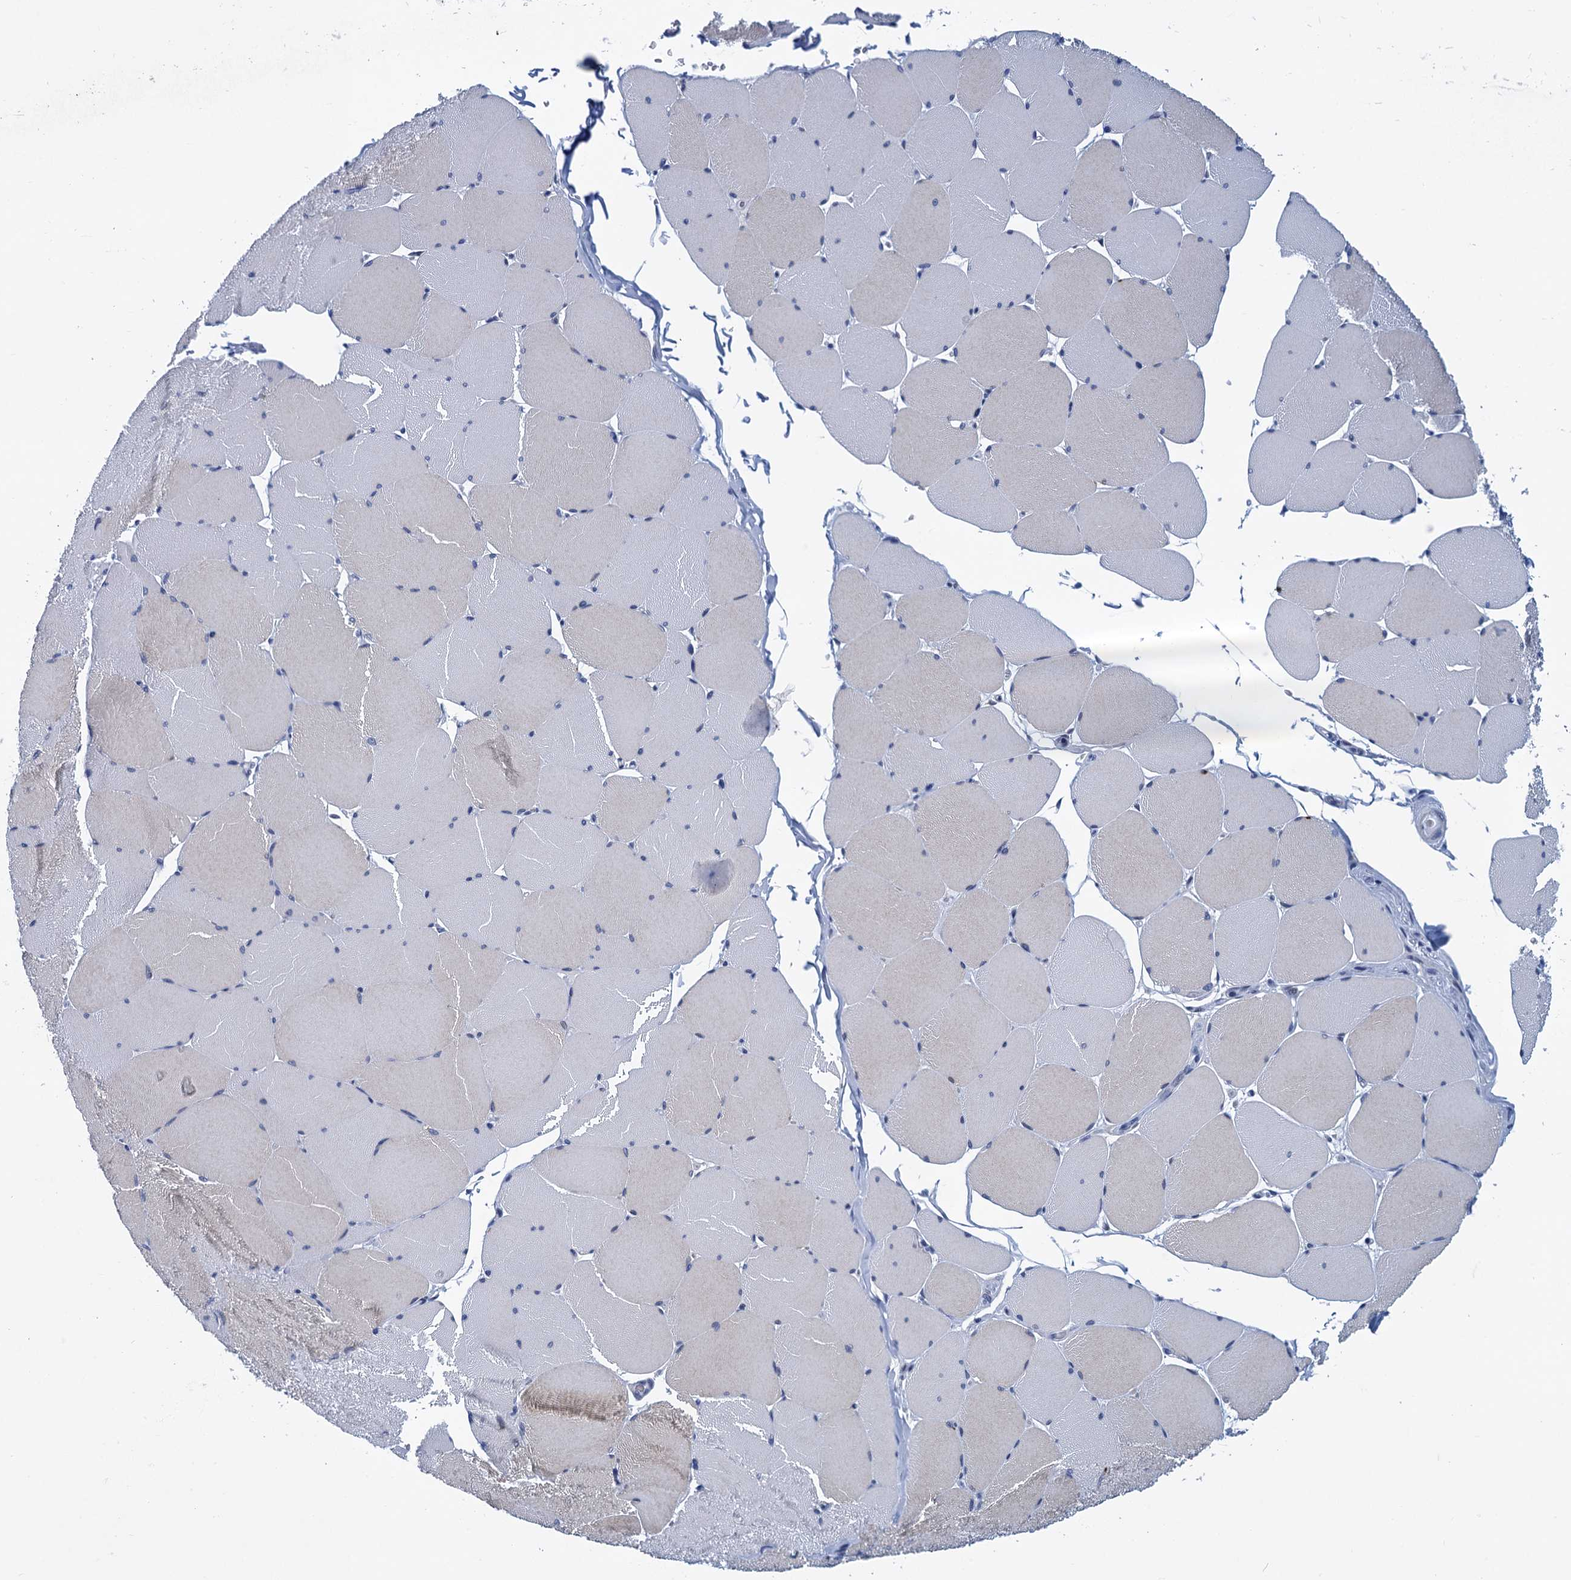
{"staining": {"intensity": "weak", "quantity": "<25%", "location": "cytoplasmic/membranous"}, "tissue": "skeletal muscle", "cell_type": "Myocytes", "image_type": "normal", "snomed": [{"axis": "morphology", "description": "Normal tissue, NOS"}, {"axis": "topography", "description": "Skeletal muscle"}, {"axis": "topography", "description": "Head-Neck"}], "caption": "Immunohistochemistry image of benign skeletal muscle stained for a protein (brown), which shows no expression in myocytes.", "gene": "GINS3", "patient": {"sex": "male", "age": 66}}